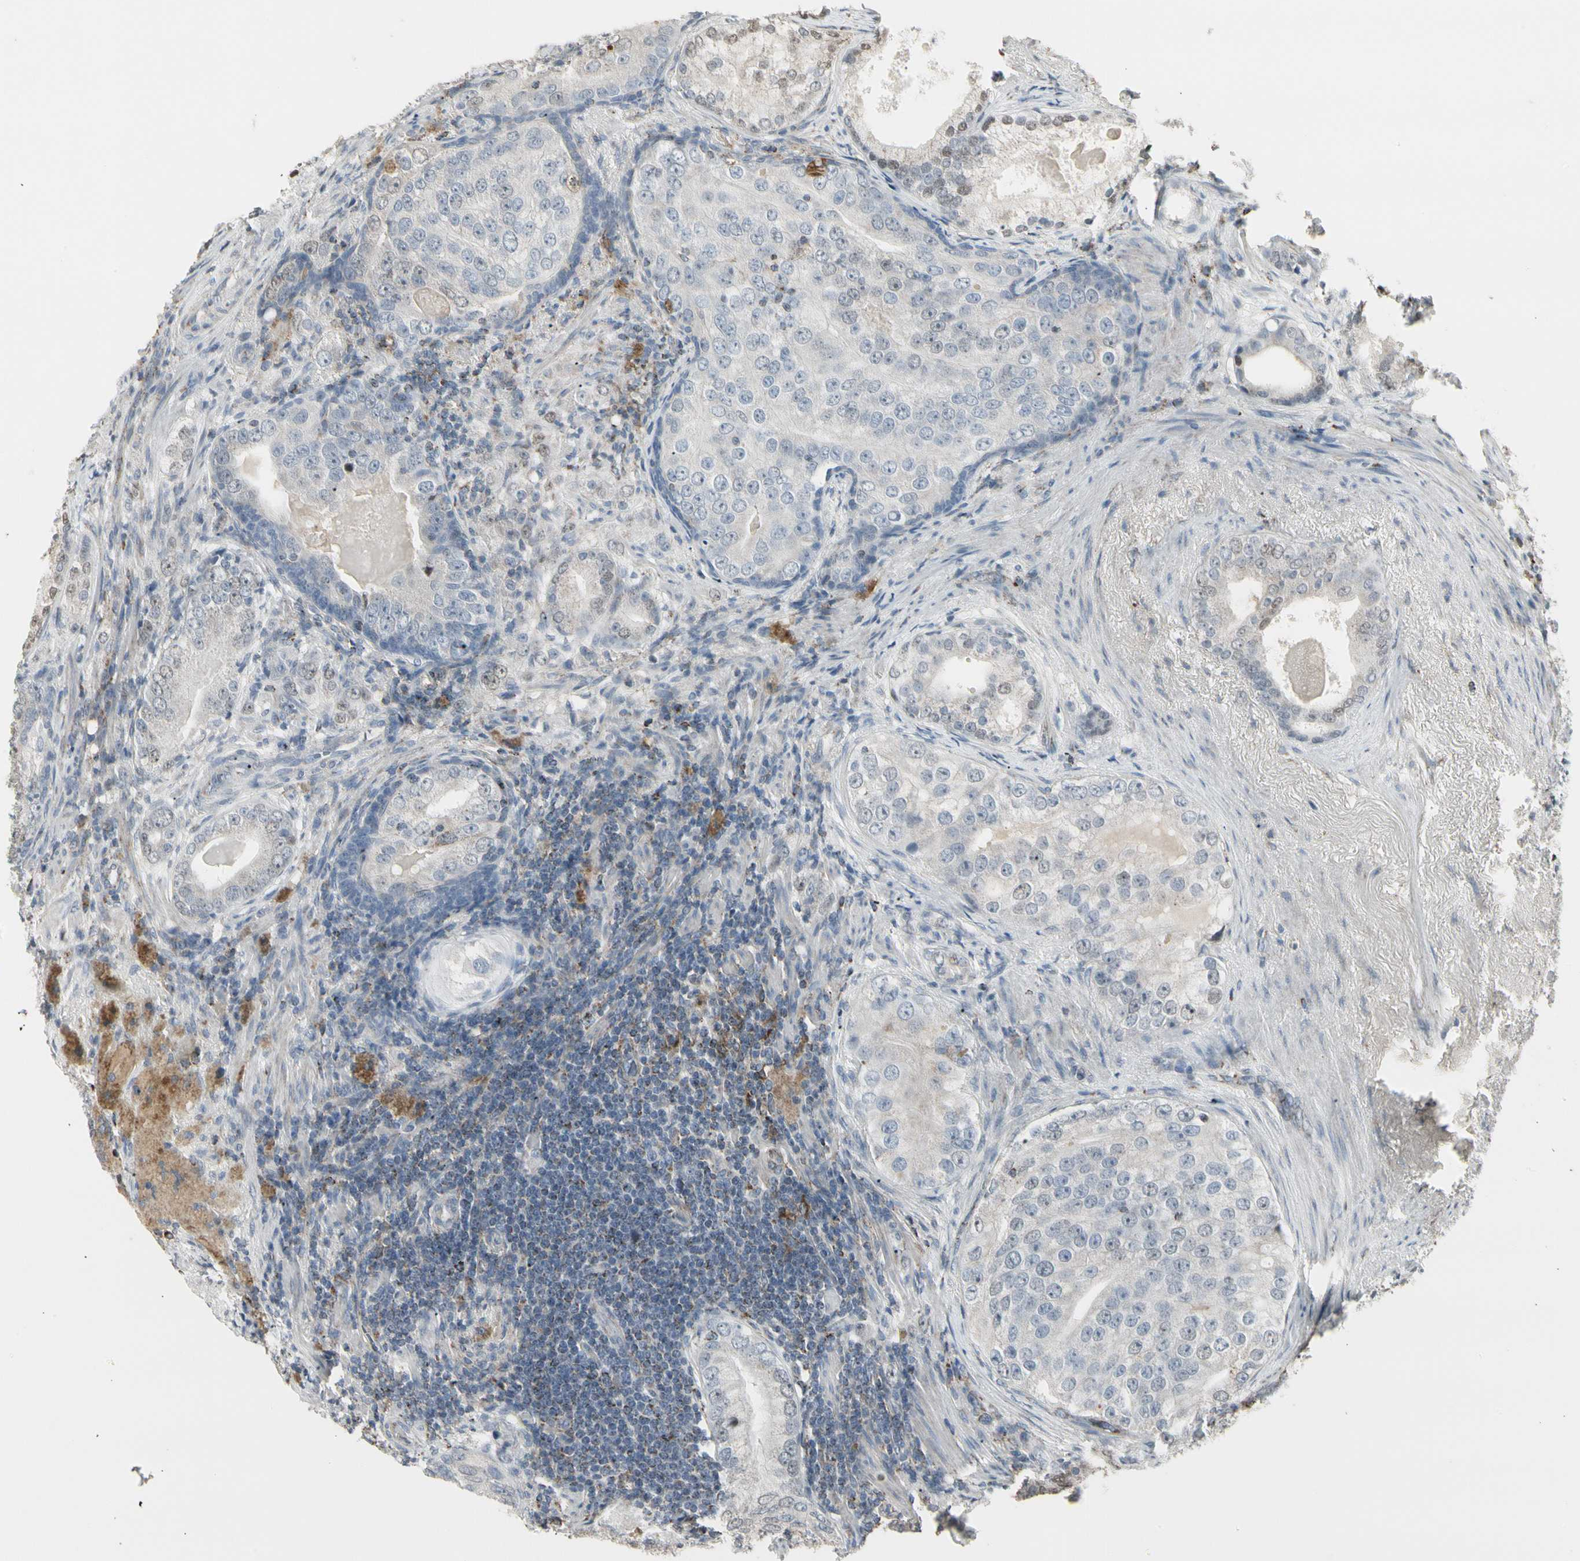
{"staining": {"intensity": "negative", "quantity": "none", "location": "none"}, "tissue": "prostate cancer", "cell_type": "Tumor cells", "image_type": "cancer", "snomed": [{"axis": "morphology", "description": "Adenocarcinoma, High grade"}, {"axis": "topography", "description": "Prostate"}], "caption": "Immunohistochemistry image of human prostate cancer (high-grade adenocarcinoma) stained for a protein (brown), which demonstrates no positivity in tumor cells.", "gene": "TMEM176A", "patient": {"sex": "male", "age": 66}}